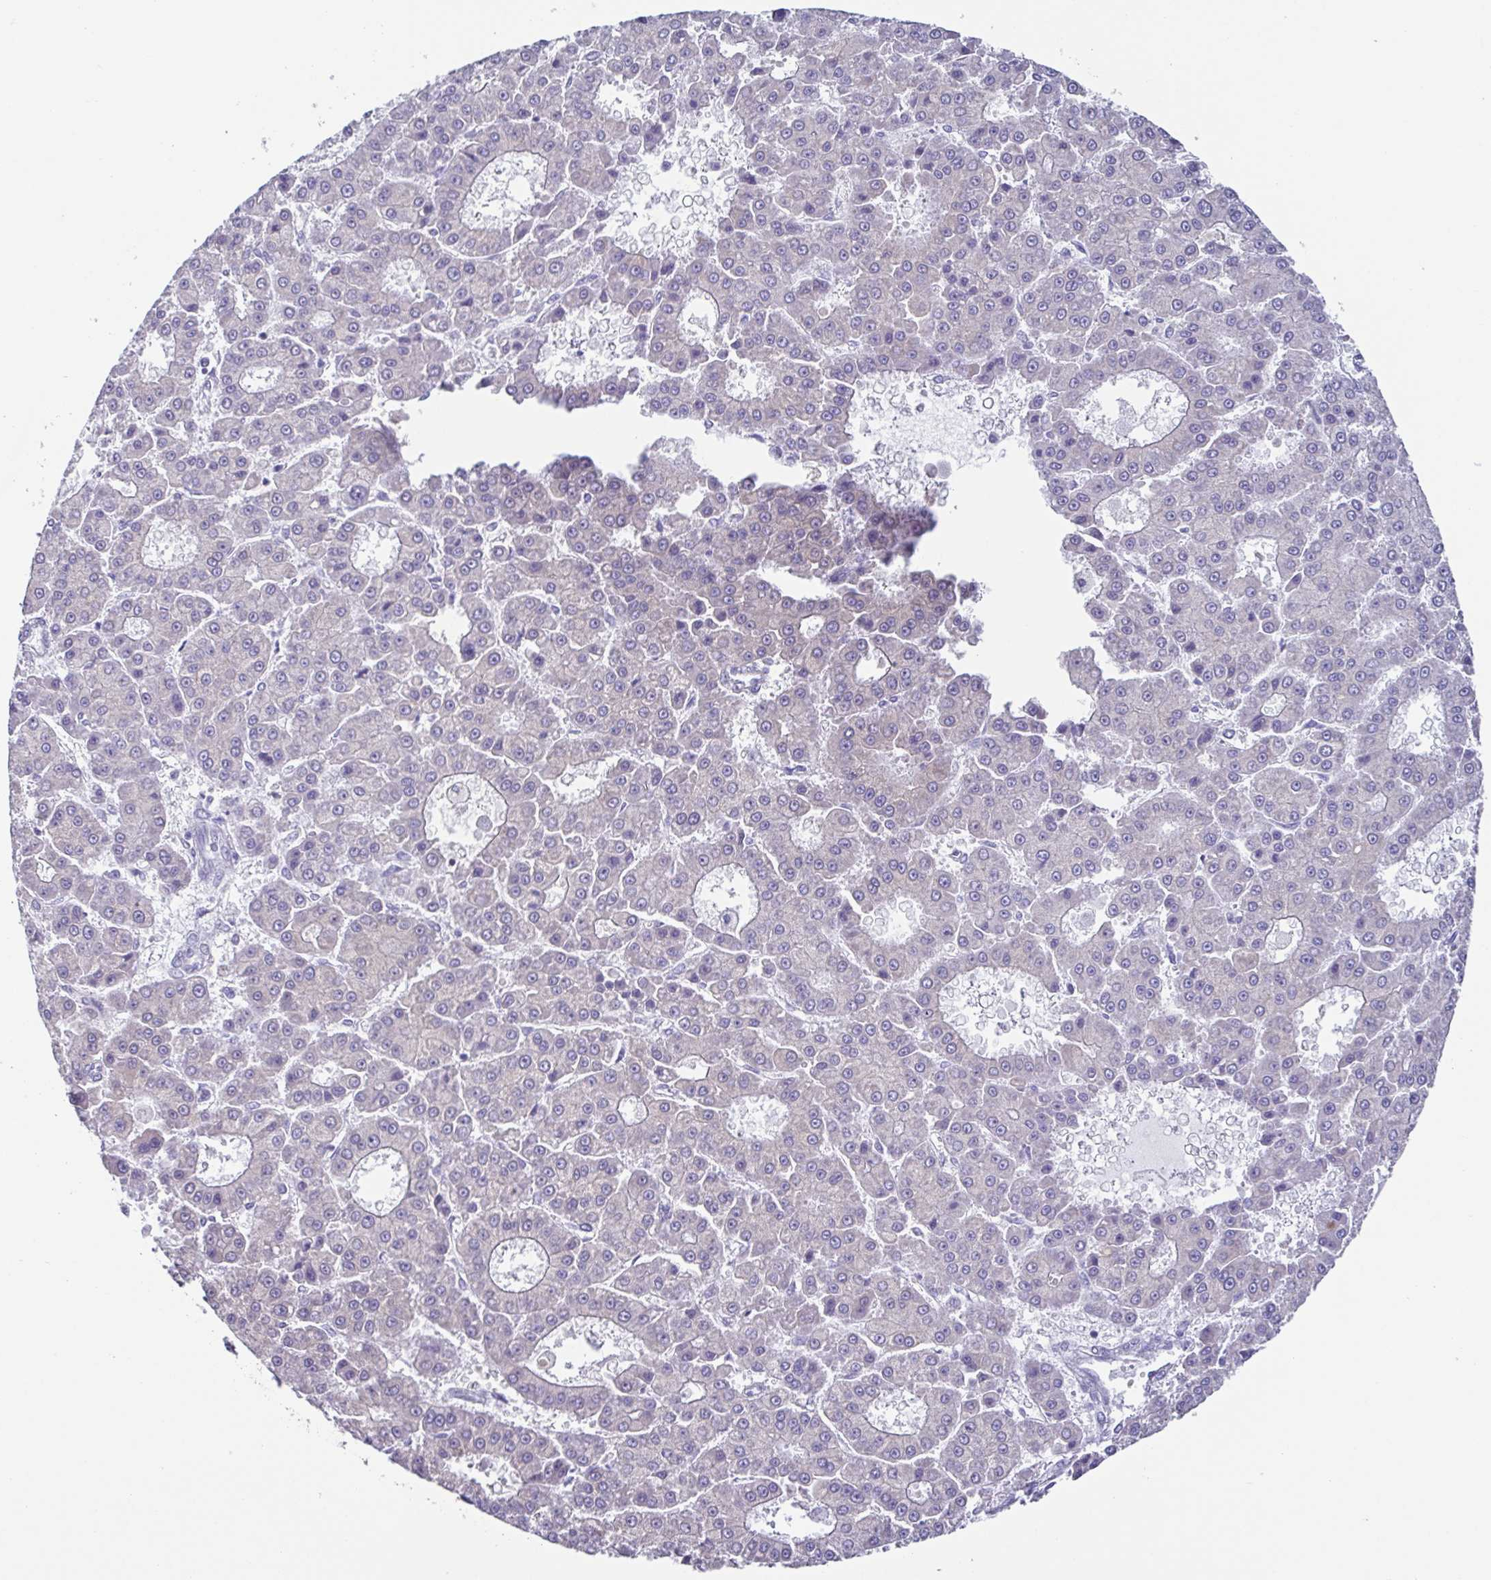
{"staining": {"intensity": "negative", "quantity": "none", "location": "none"}, "tissue": "liver cancer", "cell_type": "Tumor cells", "image_type": "cancer", "snomed": [{"axis": "morphology", "description": "Carcinoma, Hepatocellular, NOS"}, {"axis": "topography", "description": "Liver"}], "caption": "This is an immunohistochemistry micrograph of human liver cancer (hepatocellular carcinoma). There is no expression in tumor cells.", "gene": "RDH11", "patient": {"sex": "male", "age": 70}}